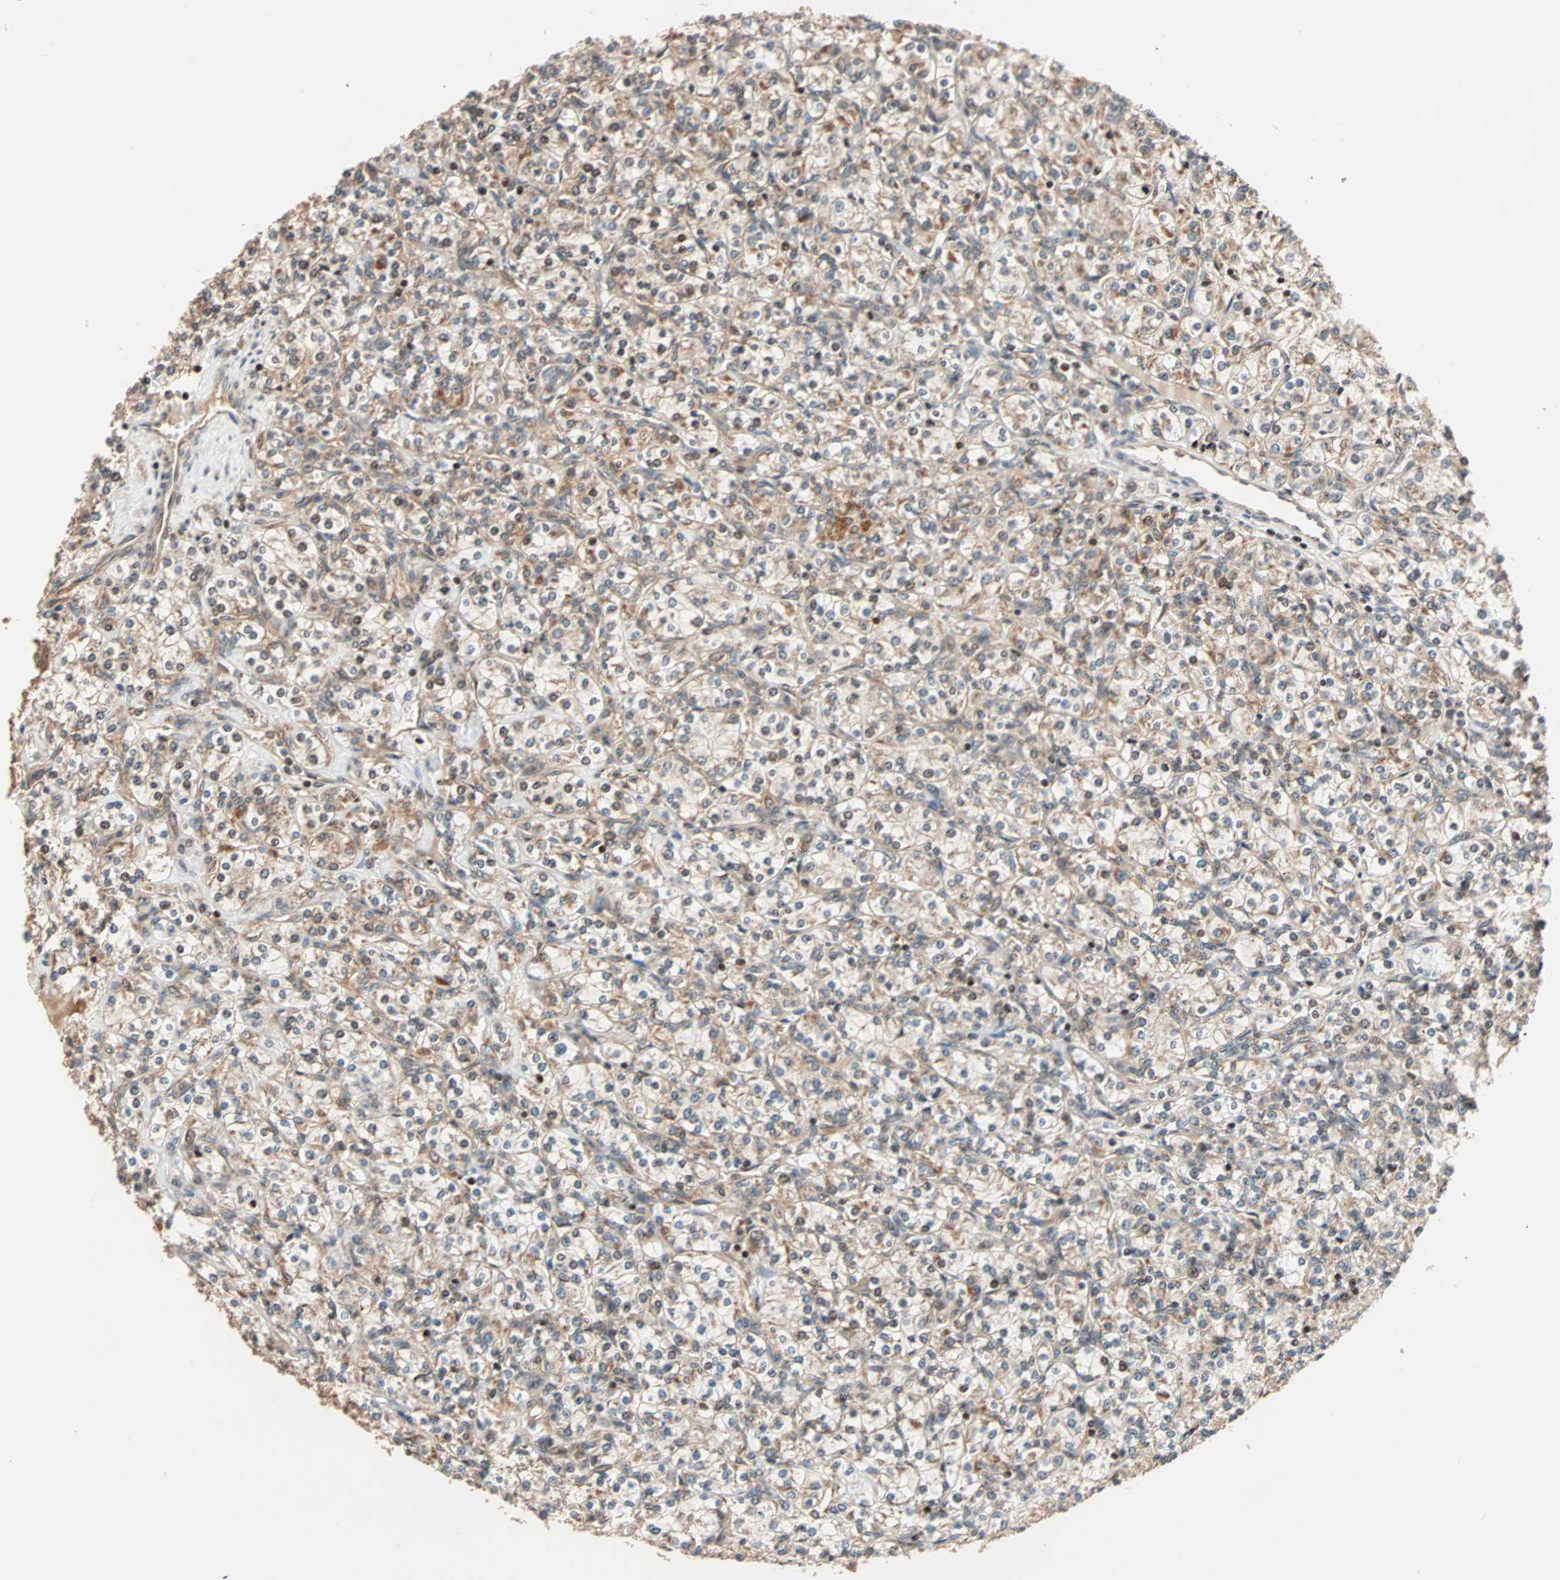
{"staining": {"intensity": "moderate", "quantity": ">75%", "location": "cytoplasmic/membranous"}, "tissue": "renal cancer", "cell_type": "Tumor cells", "image_type": "cancer", "snomed": [{"axis": "morphology", "description": "Adenocarcinoma, NOS"}, {"axis": "topography", "description": "Kidney"}], "caption": "Immunohistochemical staining of adenocarcinoma (renal) displays moderate cytoplasmic/membranous protein expression in about >75% of tumor cells.", "gene": "HECW1", "patient": {"sex": "male", "age": 77}}